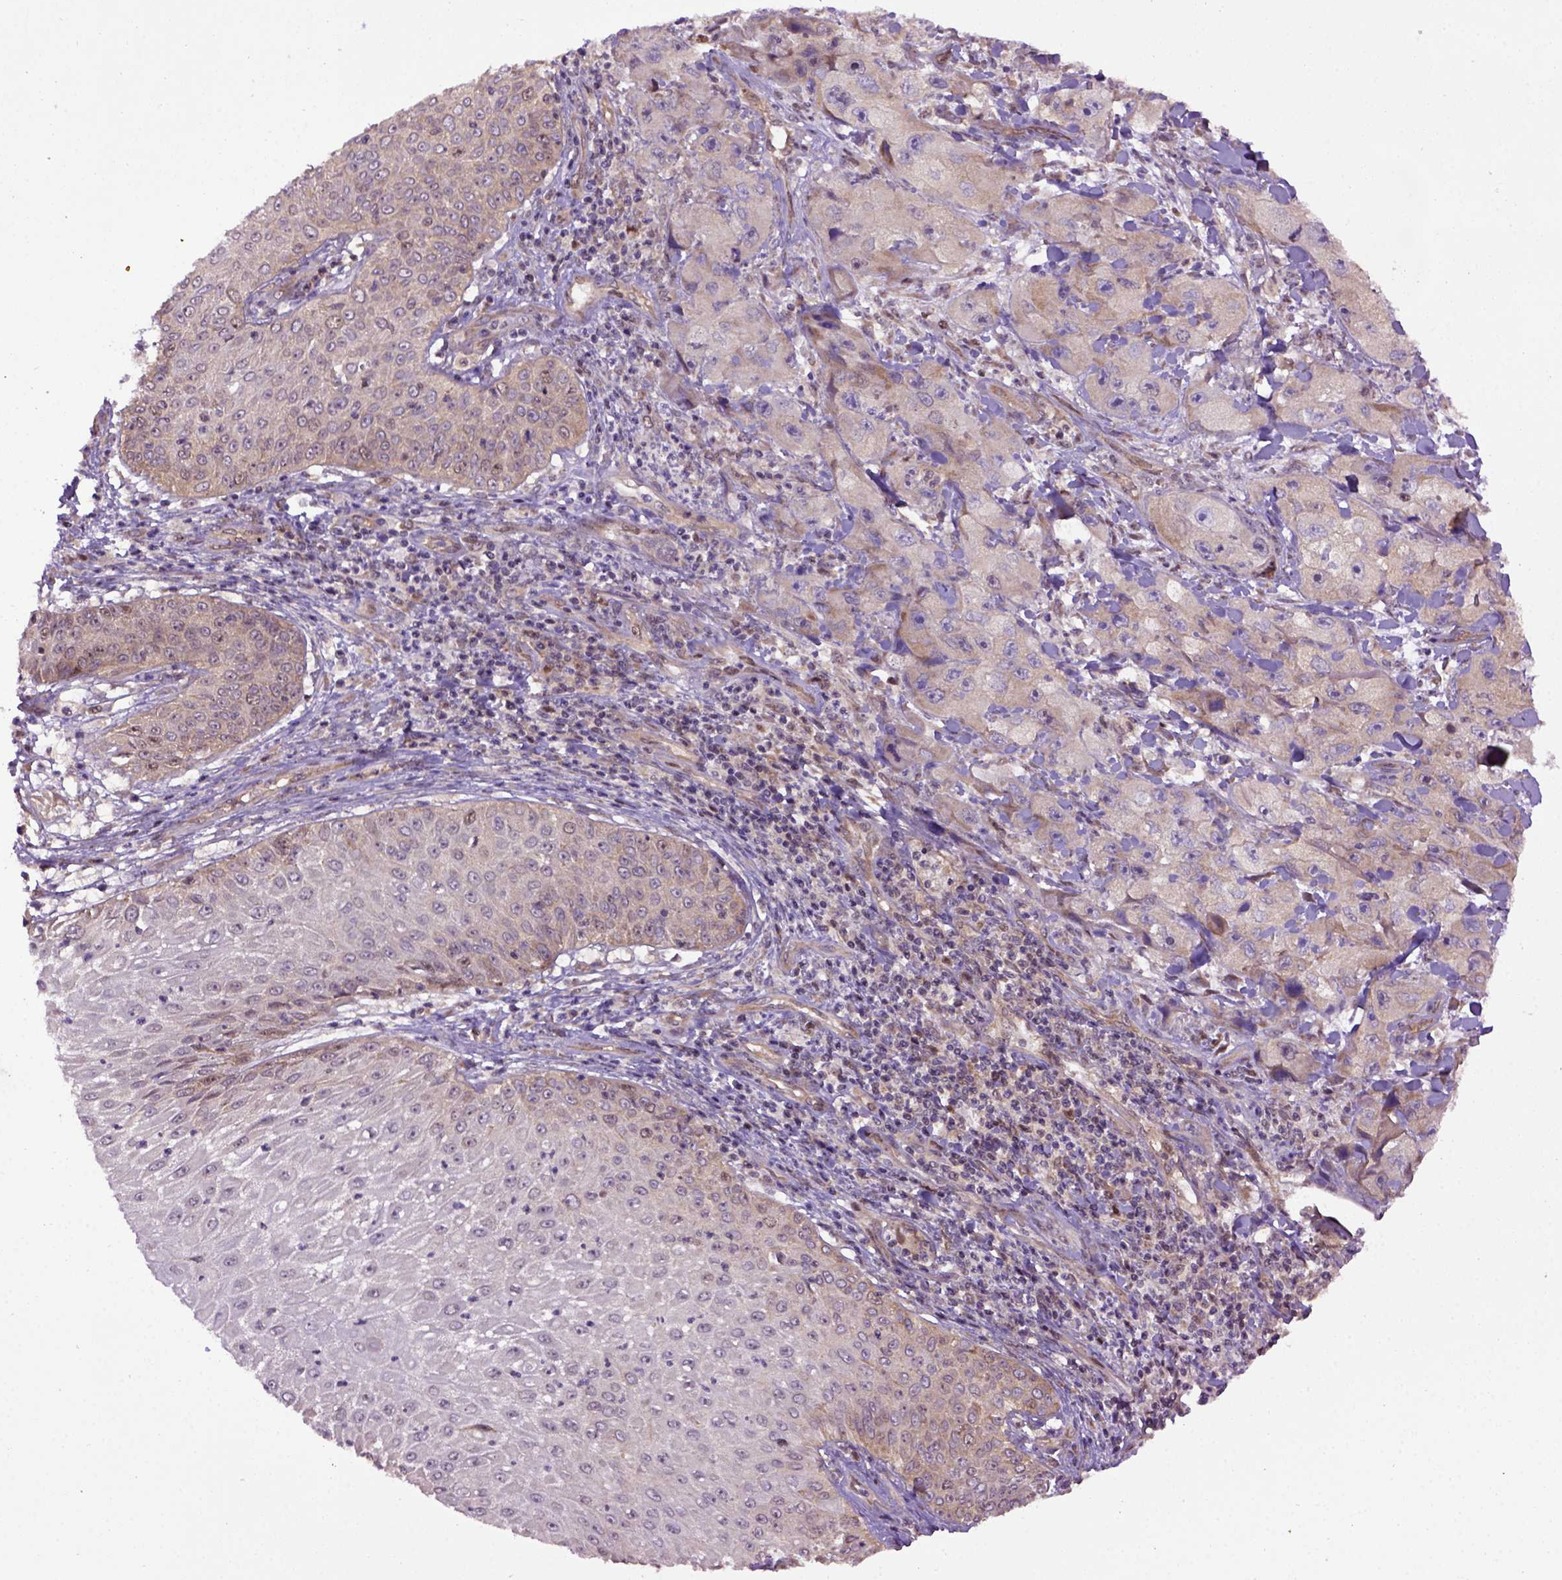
{"staining": {"intensity": "moderate", "quantity": "25%-75%", "location": "cytoplasmic/membranous"}, "tissue": "skin cancer", "cell_type": "Tumor cells", "image_type": "cancer", "snomed": [{"axis": "morphology", "description": "Squamous cell carcinoma, NOS"}, {"axis": "topography", "description": "Skin"}, {"axis": "topography", "description": "Subcutis"}], "caption": "There is medium levels of moderate cytoplasmic/membranous staining in tumor cells of squamous cell carcinoma (skin), as demonstrated by immunohistochemical staining (brown color).", "gene": "WDR48", "patient": {"sex": "male", "age": 73}}